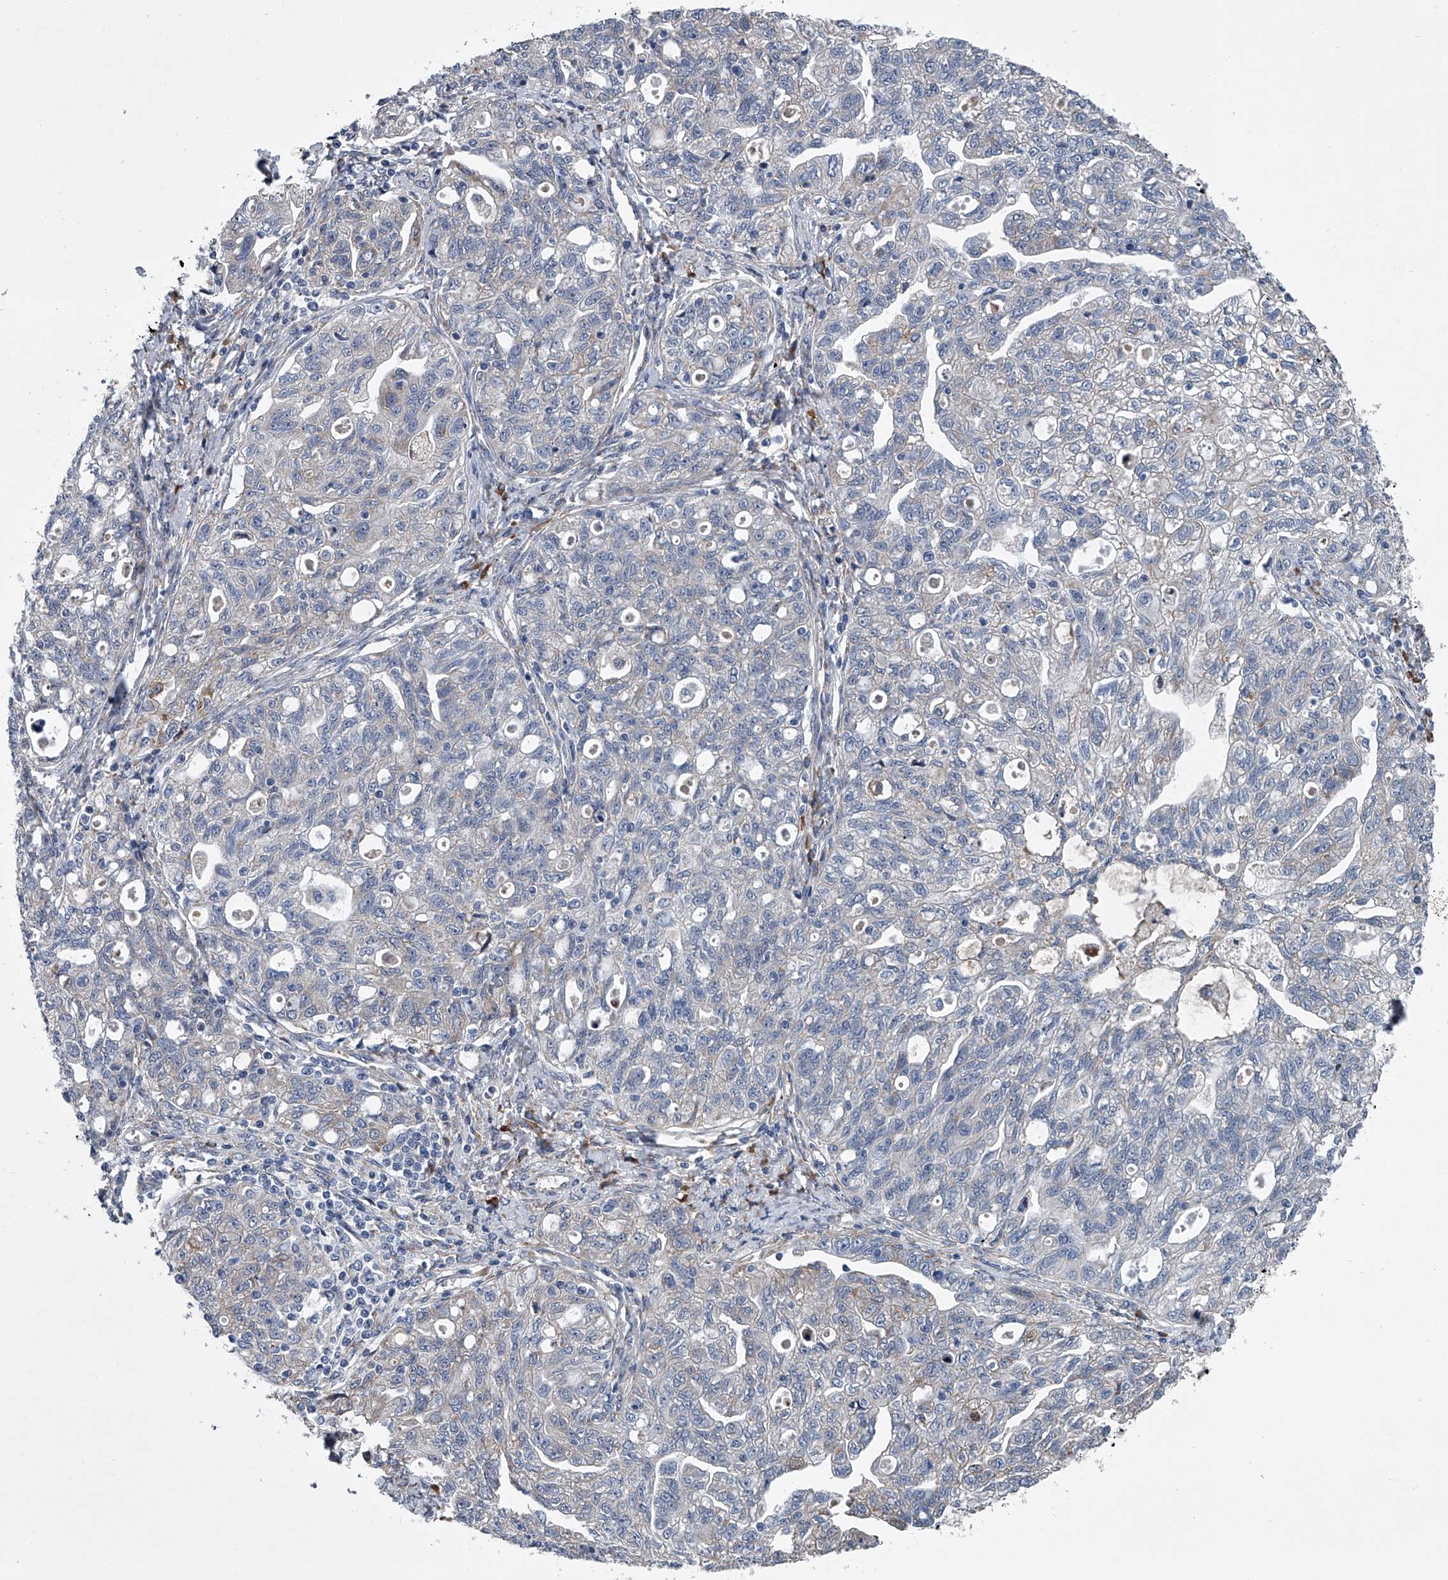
{"staining": {"intensity": "negative", "quantity": "none", "location": "none"}, "tissue": "ovarian cancer", "cell_type": "Tumor cells", "image_type": "cancer", "snomed": [{"axis": "morphology", "description": "Carcinoma, NOS"}, {"axis": "morphology", "description": "Cystadenocarcinoma, serous, NOS"}, {"axis": "topography", "description": "Ovary"}], "caption": "High magnification brightfield microscopy of ovarian carcinoma stained with DAB (brown) and counterstained with hematoxylin (blue): tumor cells show no significant positivity.", "gene": "ABCG1", "patient": {"sex": "female", "age": 69}}